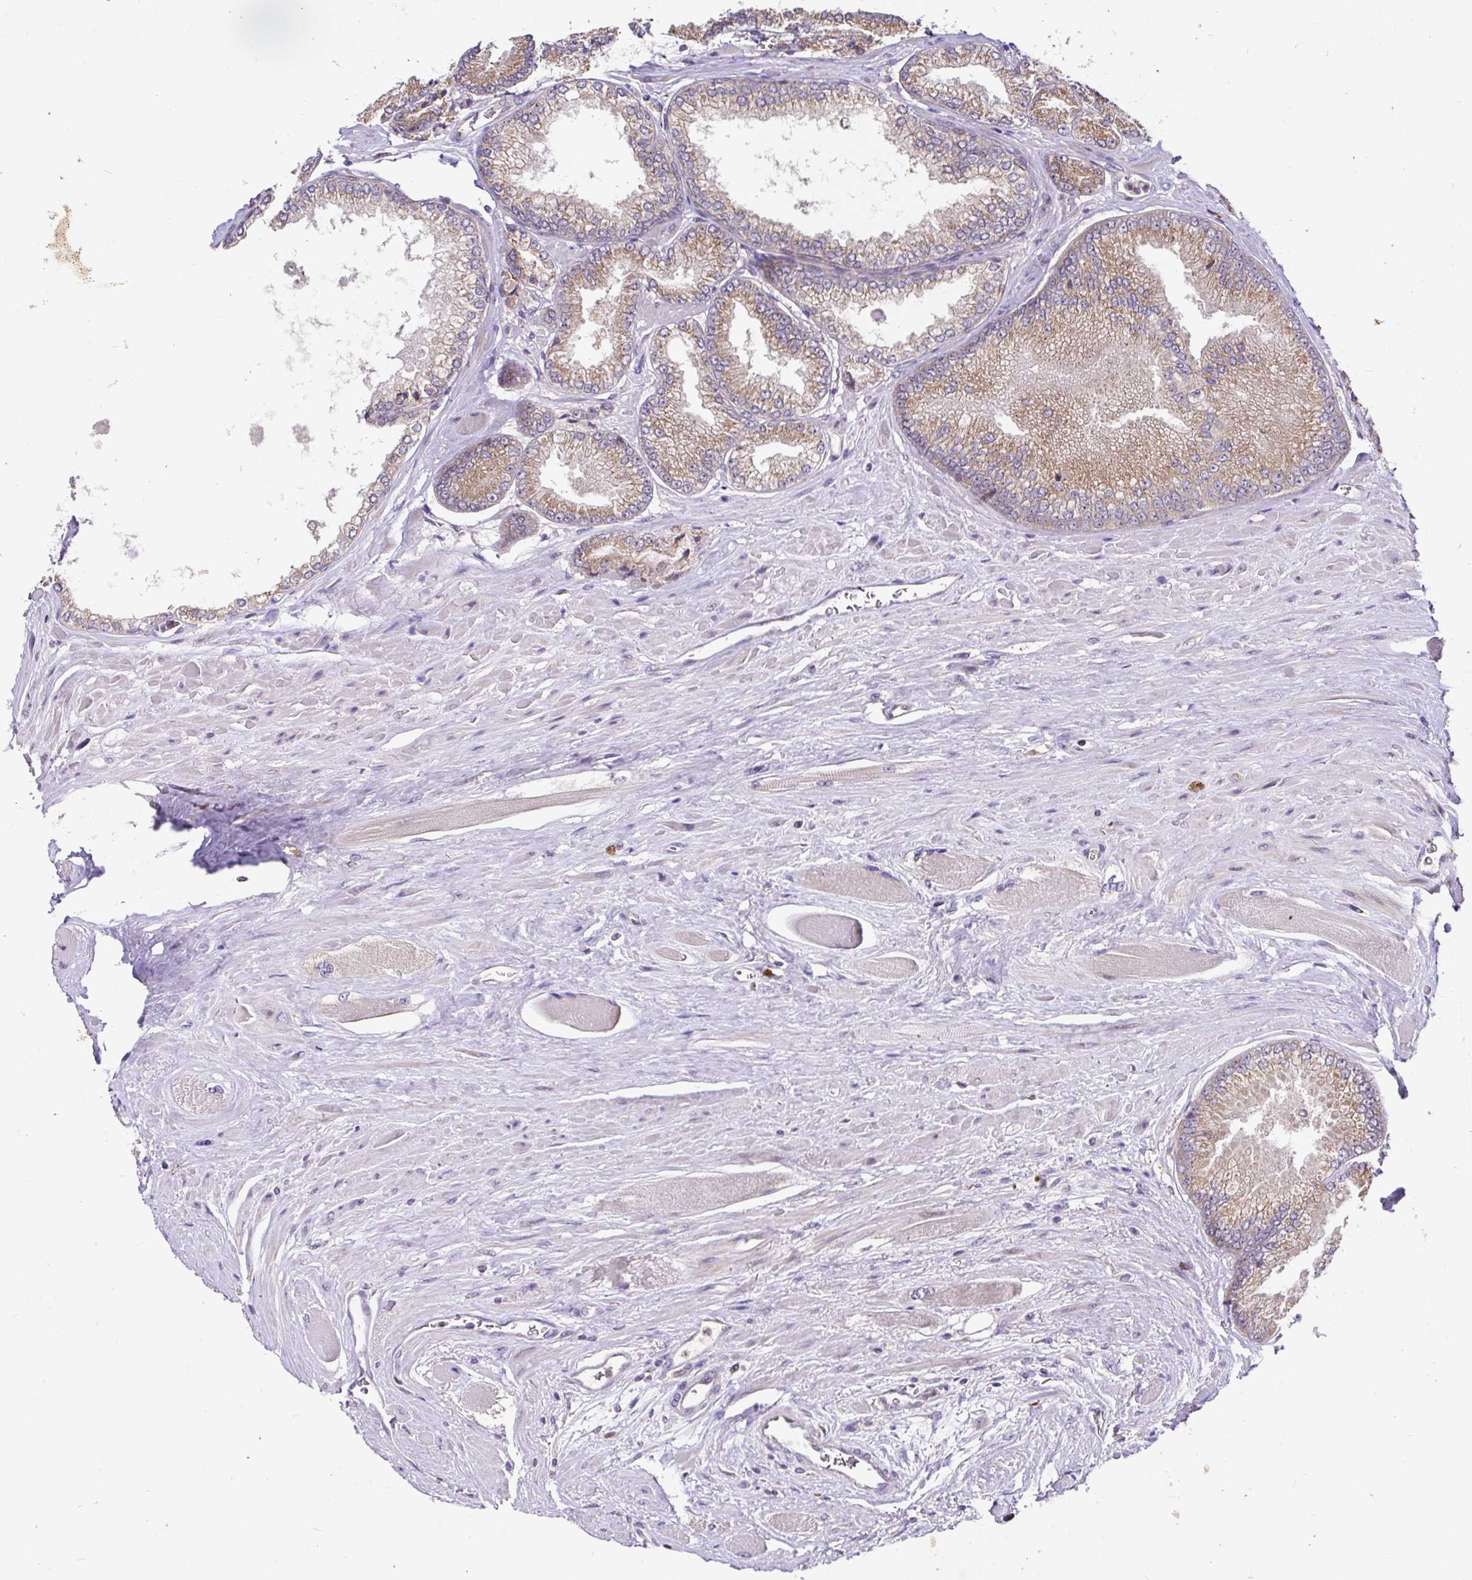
{"staining": {"intensity": "weak", "quantity": ">75%", "location": "cytoplasmic/membranous"}, "tissue": "prostate cancer", "cell_type": "Tumor cells", "image_type": "cancer", "snomed": [{"axis": "morphology", "description": "Adenocarcinoma, Low grade"}, {"axis": "topography", "description": "Prostate"}], "caption": "This is an image of immunohistochemistry (IHC) staining of prostate cancer (adenocarcinoma (low-grade)), which shows weak positivity in the cytoplasmic/membranous of tumor cells.", "gene": "ELP1", "patient": {"sex": "male", "age": 67}}